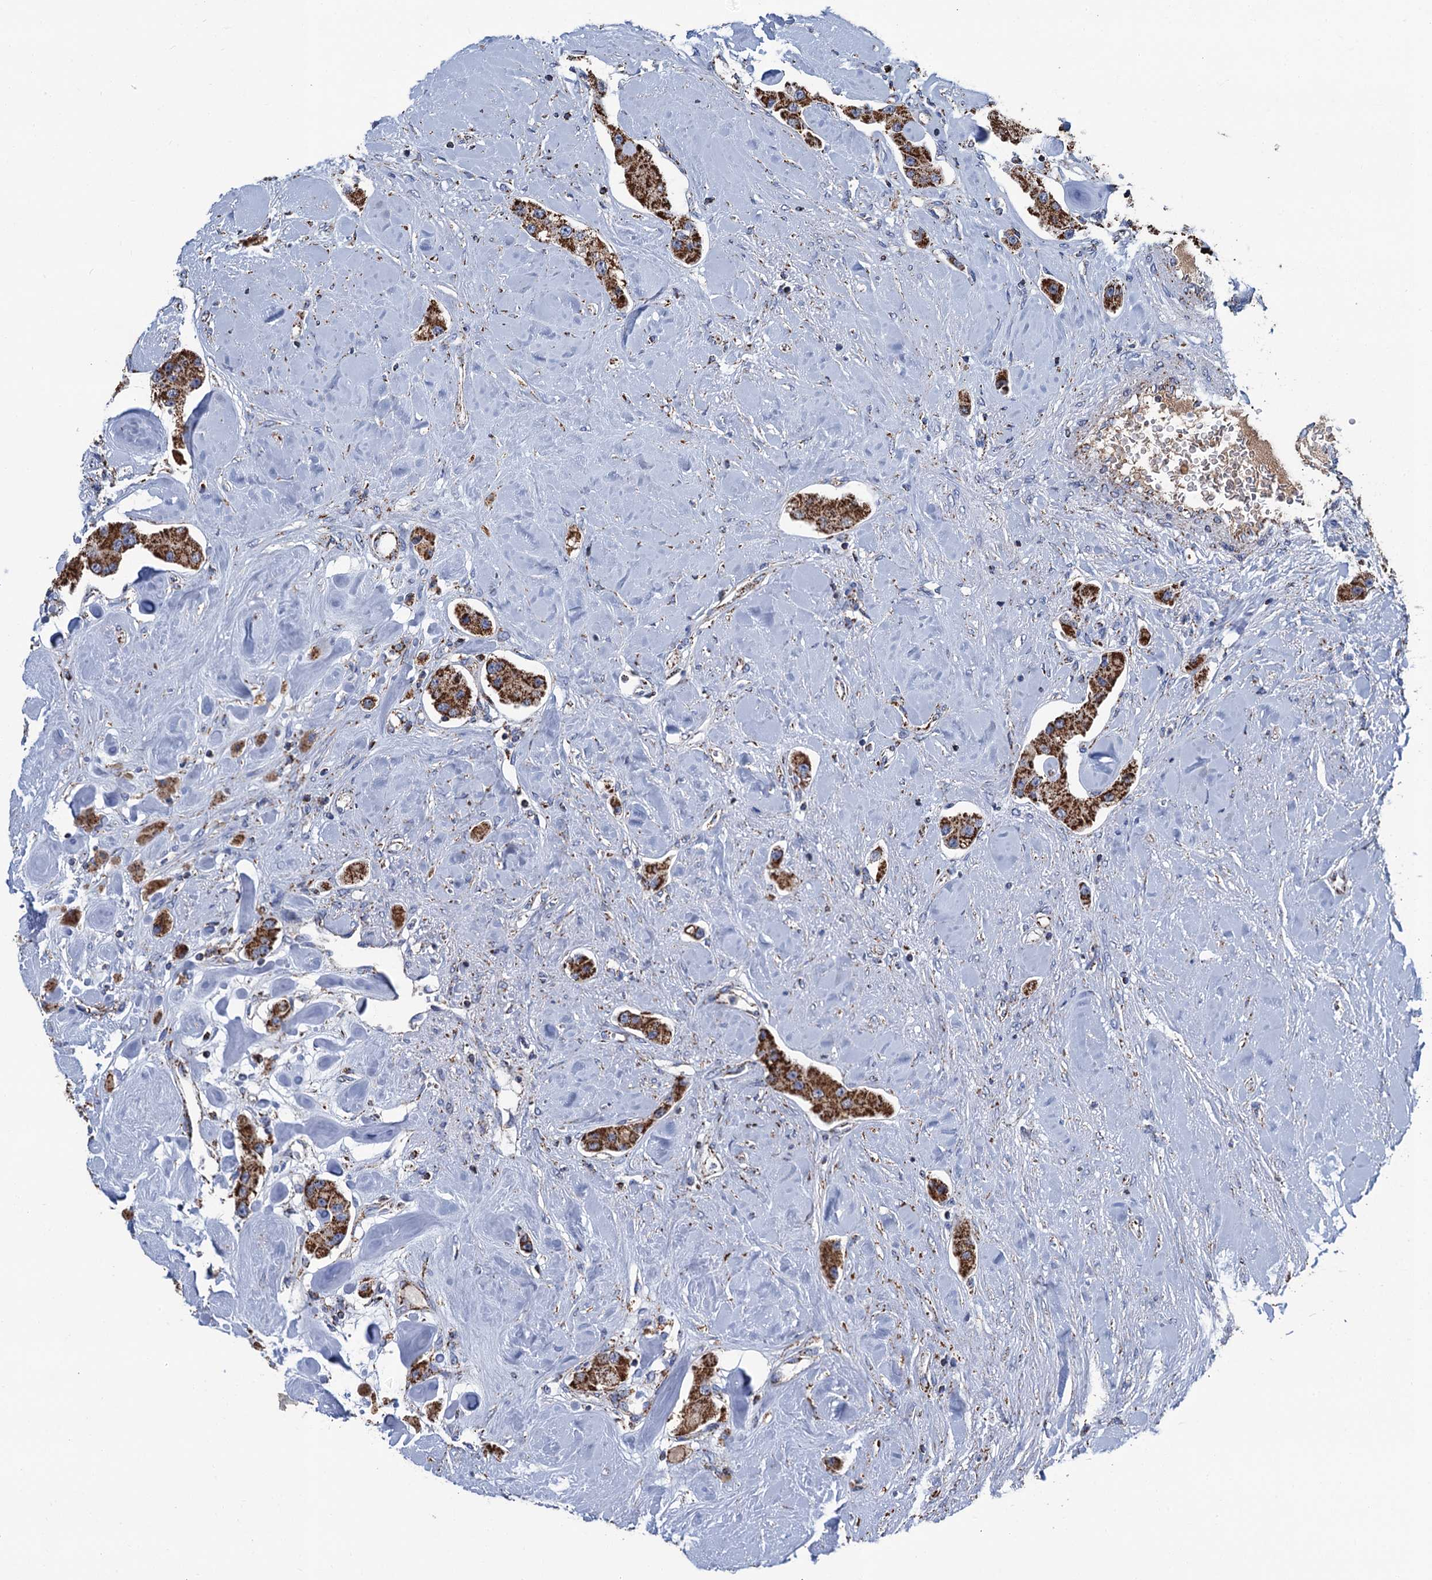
{"staining": {"intensity": "strong", "quantity": ">75%", "location": "cytoplasmic/membranous"}, "tissue": "carcinoid", "cell_type": "Tumor cells", "image_type": "cancer", "snomed": [{"axis": "morphology", "description": "Carcinoid, malignant, NOS"}, {"axis": "topography", "description": "Pancreas"}], "caption": "Protein staining of carcinoid tissue reveals strong cytoplasmic/membranous staining in approximately >75% of tumor cells.", "gene": "IVD", "patient": {"sex": "male", "age": 41}}